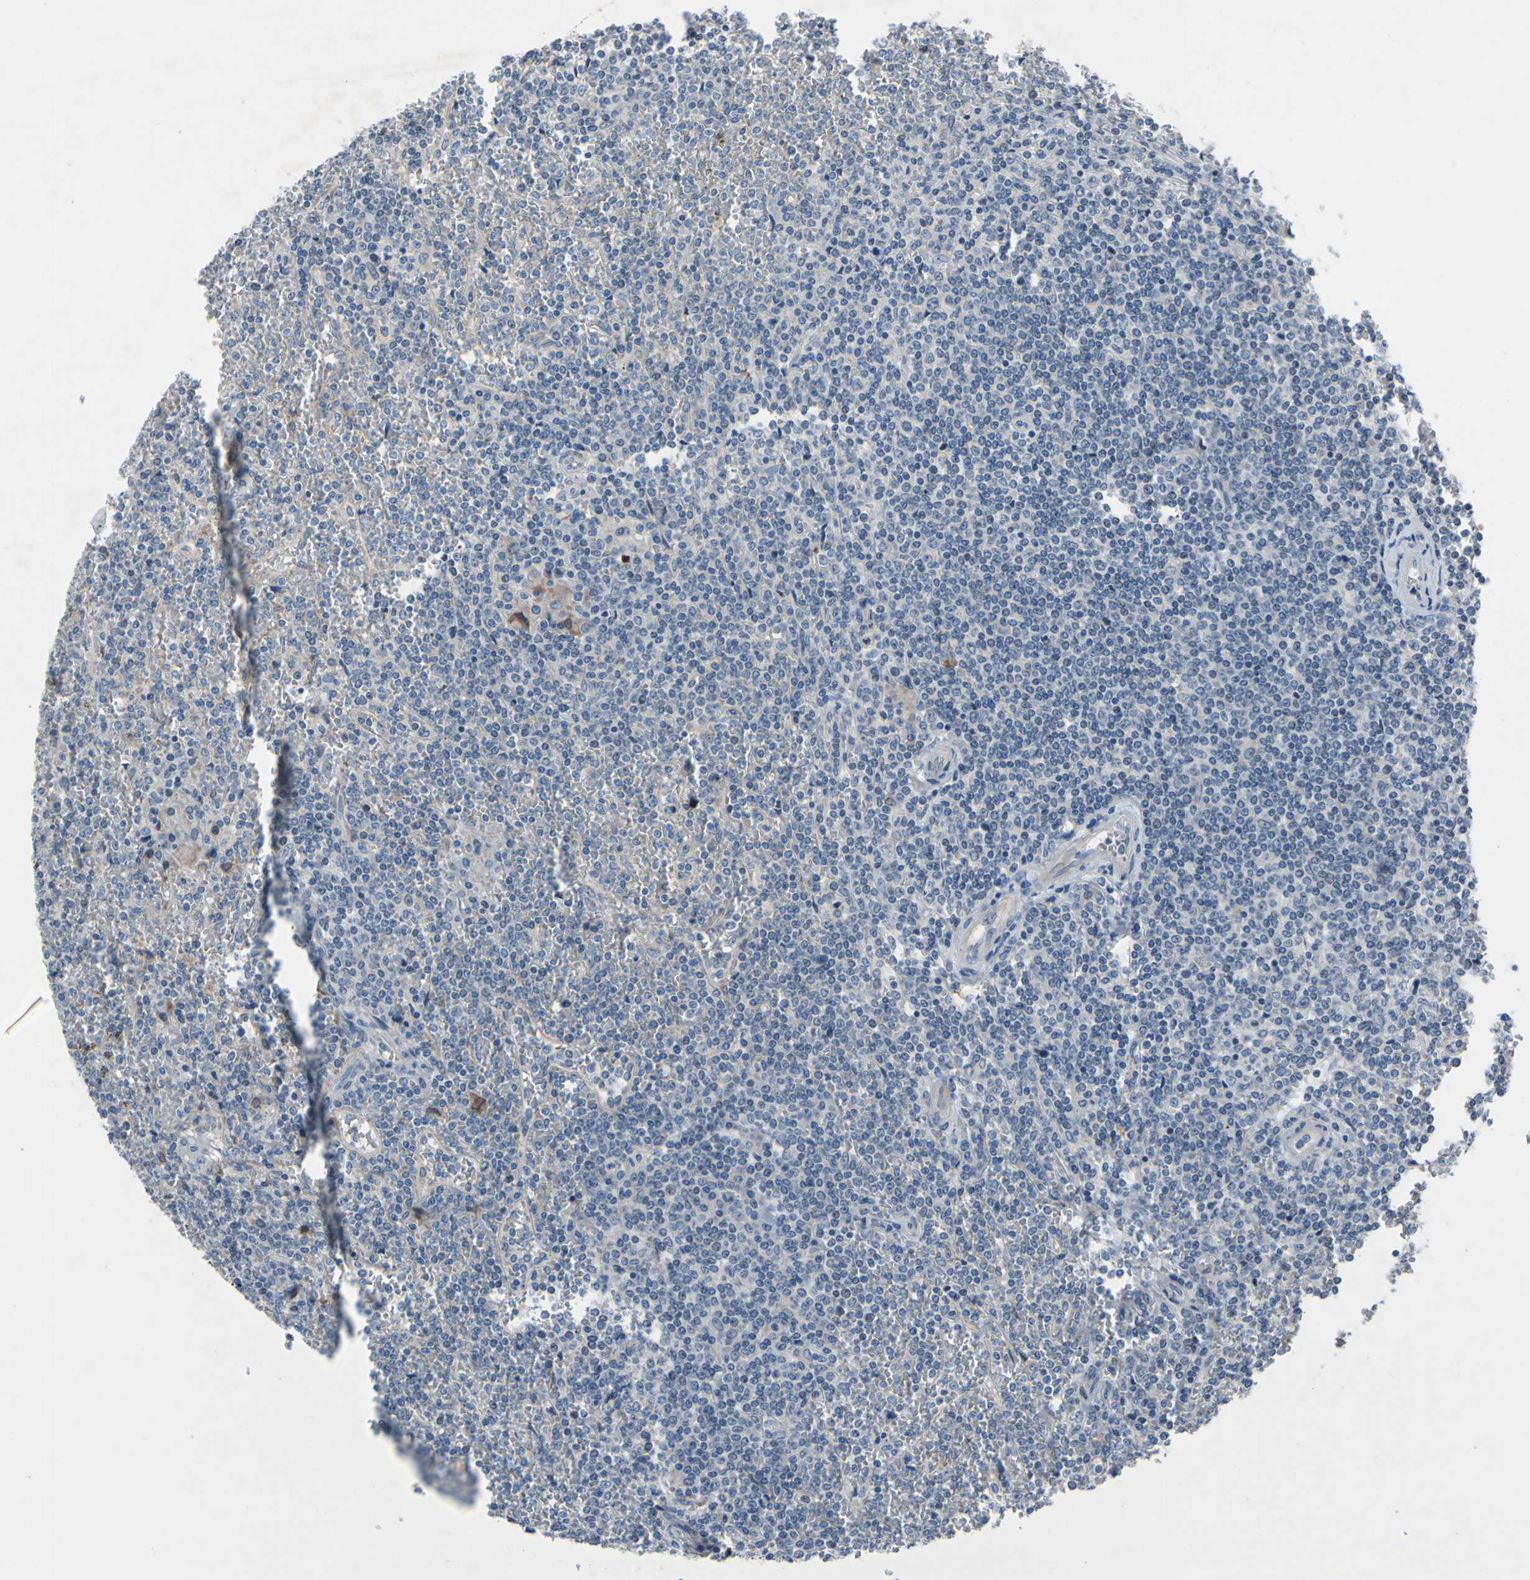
{"staining": {"intensity": "negative", "quantity": "none", "location": "none"}, "tissue": "lymphoma", "cell_type": "Tumor cells", "image_type": "cancer", "snomed": [{"axis": "morphology", "description": "Malignant lymphoma, non-Hodgkin's type, Low grade"}, {"axis": "topography", "description": "Spleen"}], "caption": "Micrograph shows no protein positivity in tumor cells of lymphoma tissue. The staining is performed using DAB brown chromogen with nuclei counter-stained in using hematoxylin.", "gene": "PRXL2A", "patient": {"sex": "female", "age": 19}}